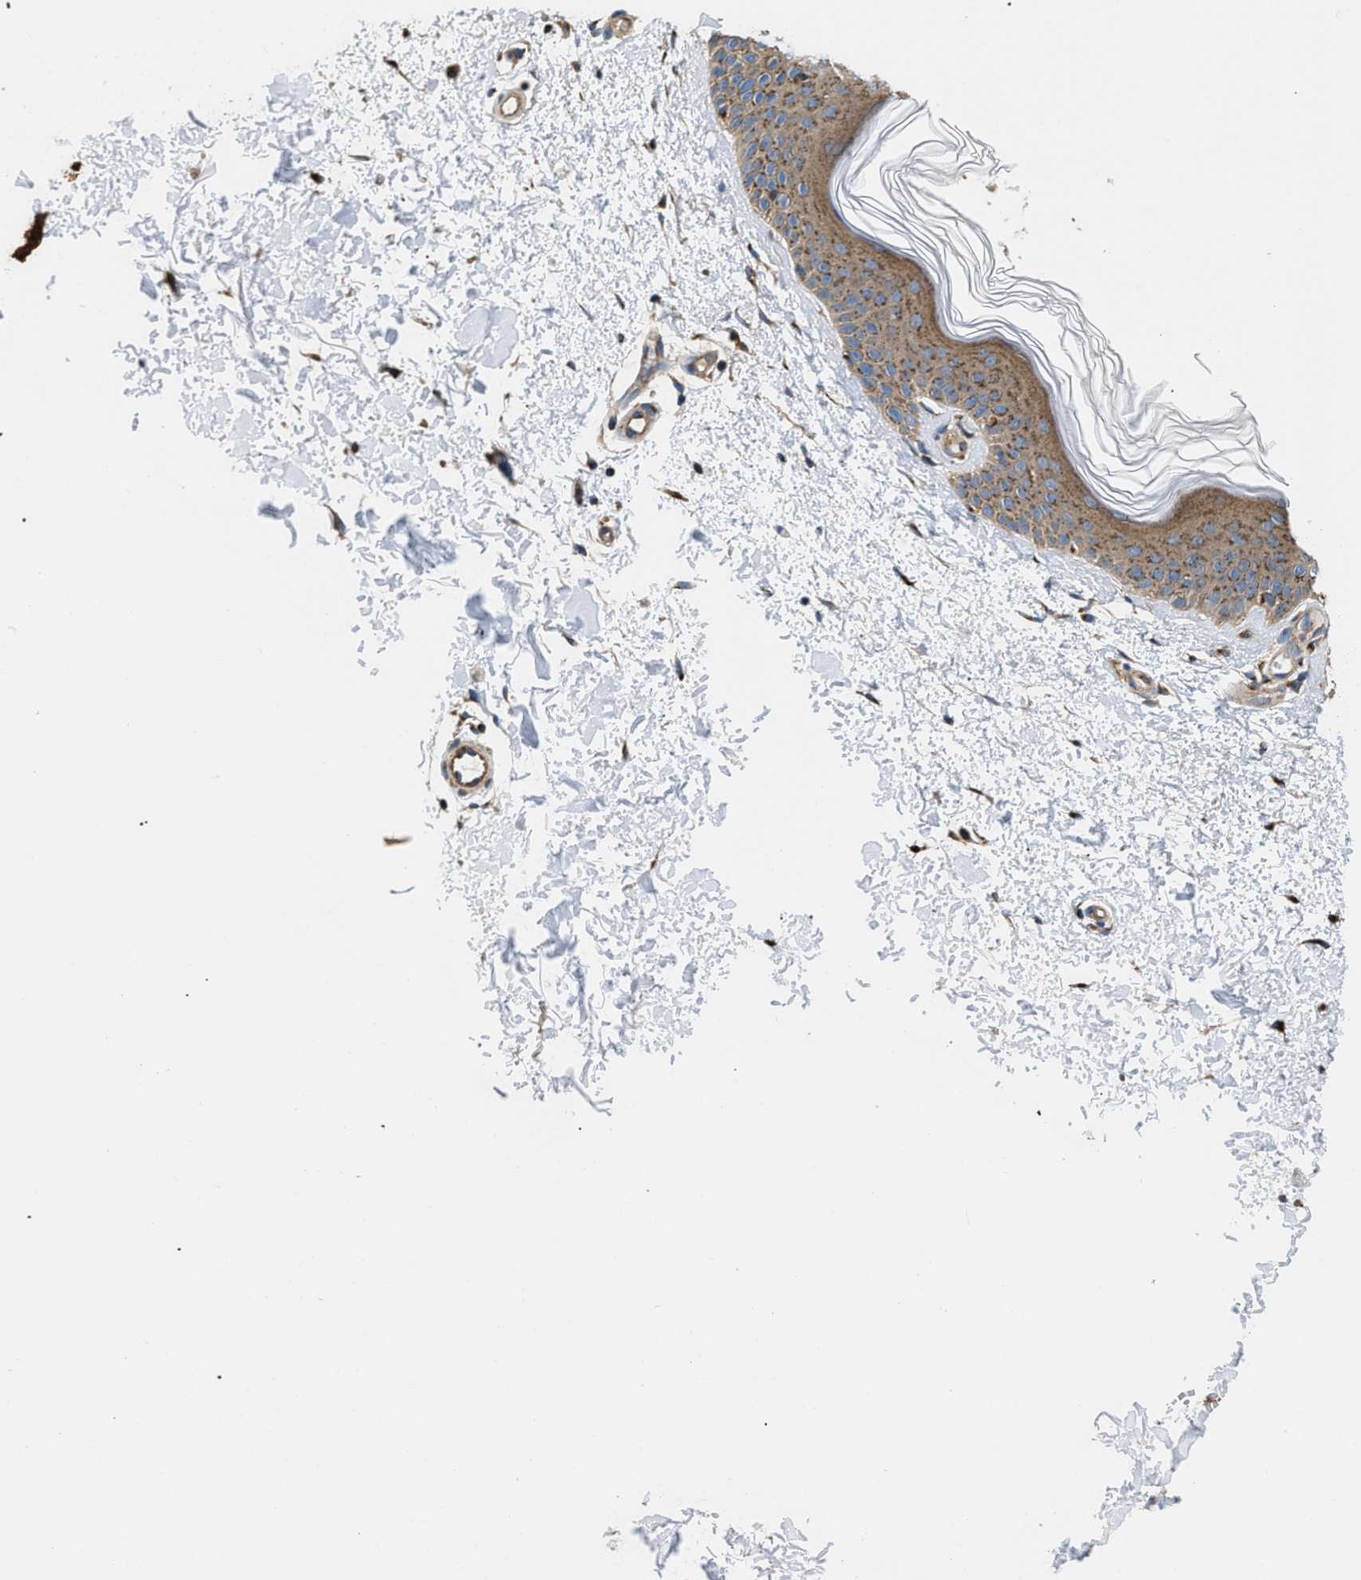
{"staining": {"intensity": "moderate", "quantity": ">75%", "location": "cytoplasmic/membranous"}, "tissue": "skin", "cell_type": "Fibroblasts", "image_type": "normal", "snomed": [{"axis": "morphology", "description": "Normal tissue, NOS"}, {"axis": "morphology", "description": "Malignant melanoma, NOS"}, {"axis": "topography", "description": "Skin"}], "caption": "A high-resolution photomicrograph shows immunohistochemistry staining of normal skin, which exhibits moderate cytoplasmic/membranous positivity in about >75% of fibroblasts. The staining was performed using DAB (3,3'-diaminobenzidine), with brown indicating positive protein expression. Nuclei are stained blue with hematoxylin.", "gene": "CEP128", "patient": {"sex": "male", "age": 83}}